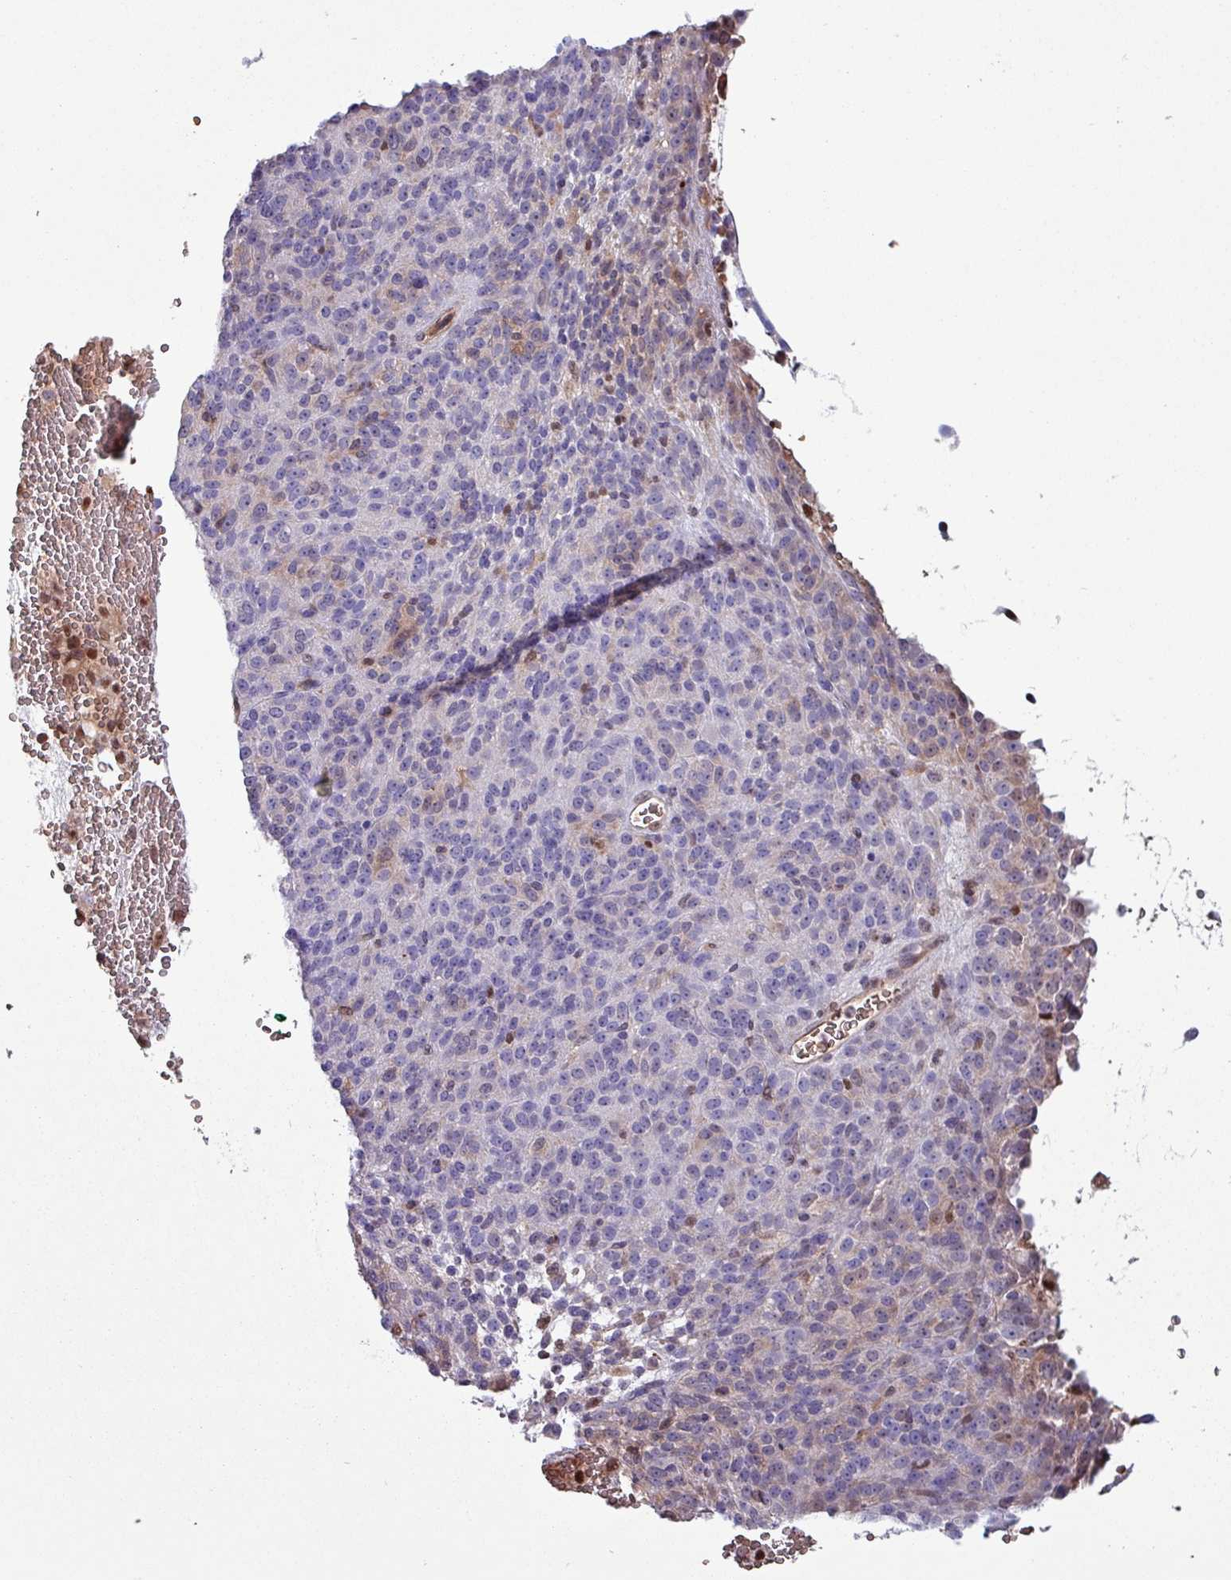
{"staining": {"intensity": "moderate", "quantity": "25%-75%", "location": "cytoplasmic/membranous,nuclear"}, "tissue": "melanoma", "cell_type": "Tumor cells", "image_type": "cancer", "snomed": [{"axis": "morphology", "description": "Malignant melanoma, Metastatic site"}, {"axis": "topography", "description": "Brain"}], "caption": "Immunohistochemistry (IHC) of human melanoma reveals medium levels of moderate cytoplasmic/membranous and nuclear expression in approximately 25%-75% of tumor cells.", "gene": "PSMB8", "patient": {"sex": "female", "age": 56}}